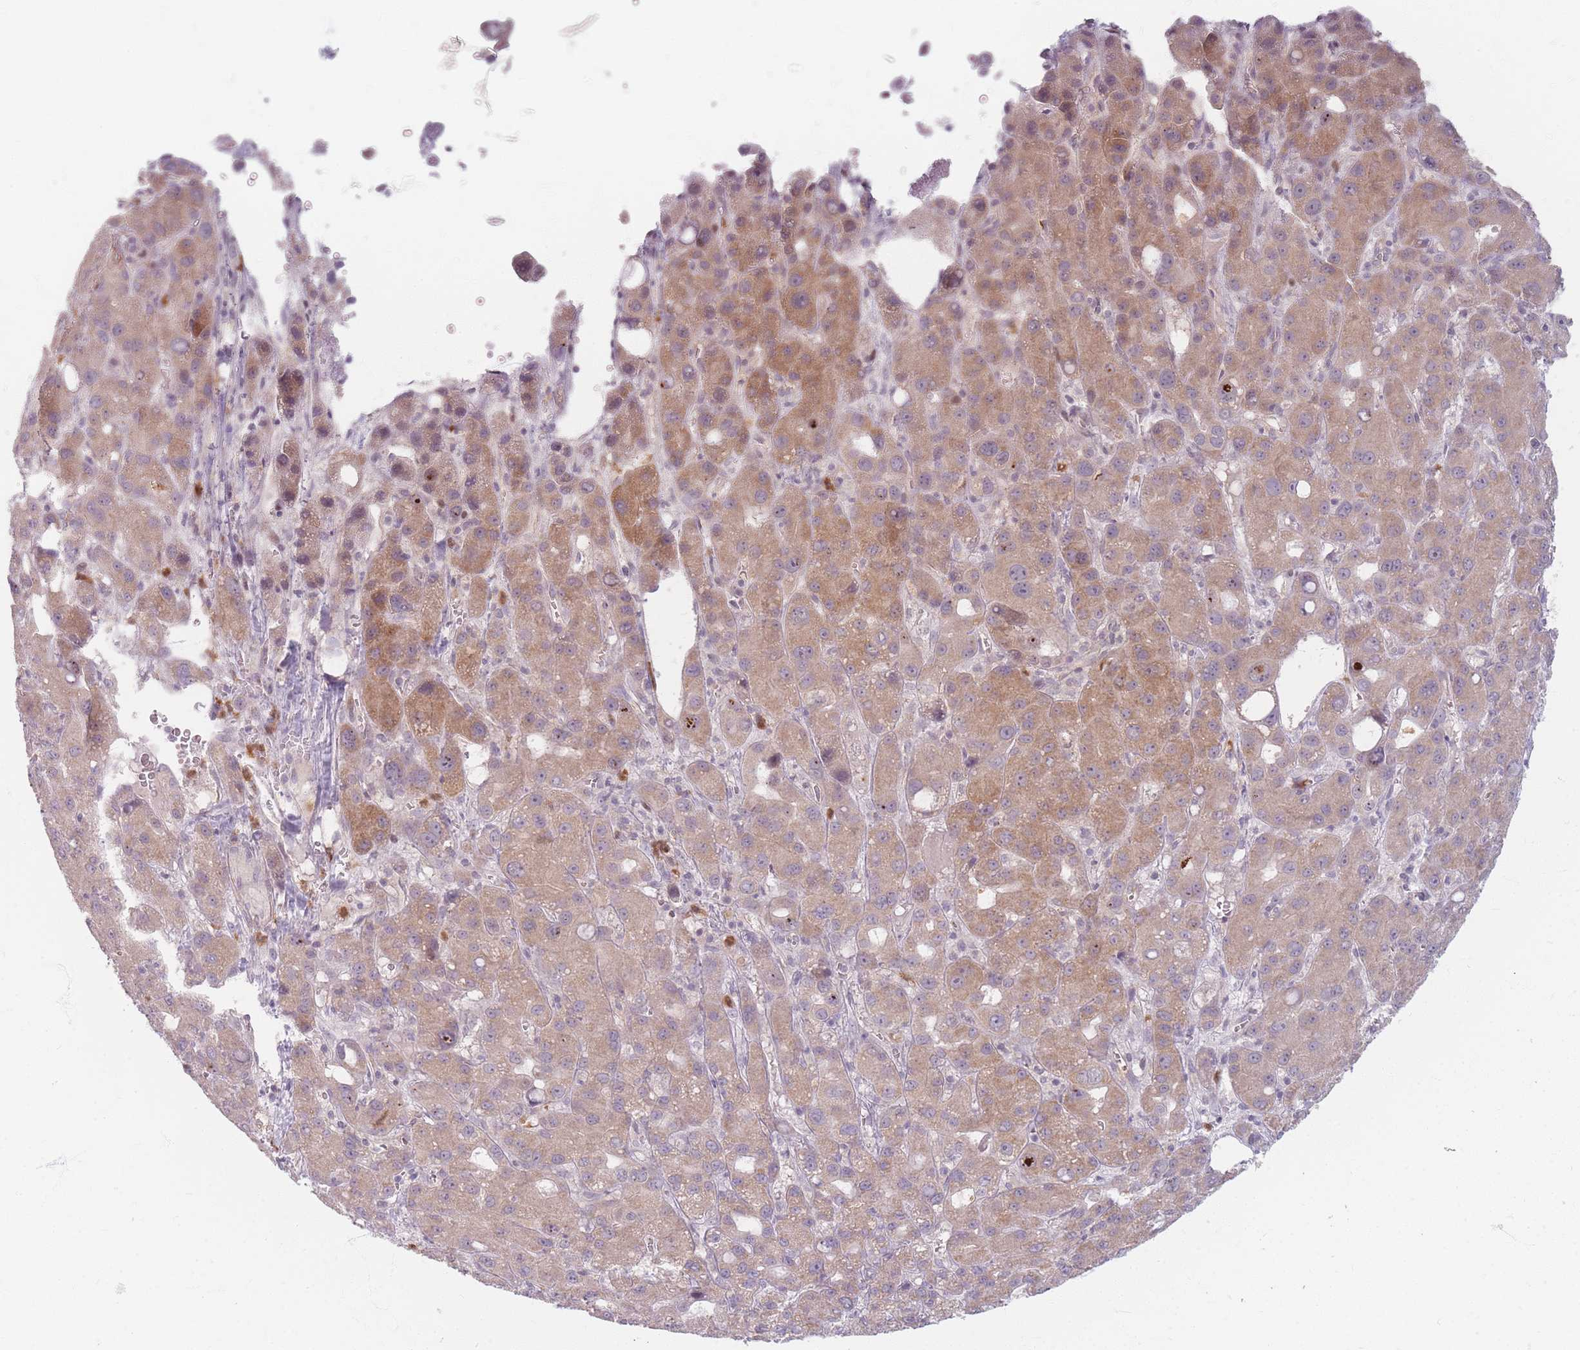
{"staining": {"intensity": "moderate", "quantity": ">75%", "location": "cytoplasmic/membranous"}, "tissue": "liver cancer", "cell_type": "Tumor cells", "image_type": "cancer", "snomed": [{"axis": "morphology", "description": "Carcinoma, Hepatocellular, NOS"}, {"axis": "topography", "description": "Liver"}], "caption": "Human hepatocellular carcinoma (liver) stained for a protein (brown) reveals moderate cytoplasmic/membranous positive staining in about >75% of tumor cells.", "gene": "CHCHD7", "patient": {"sex": "male", "age": 55}}